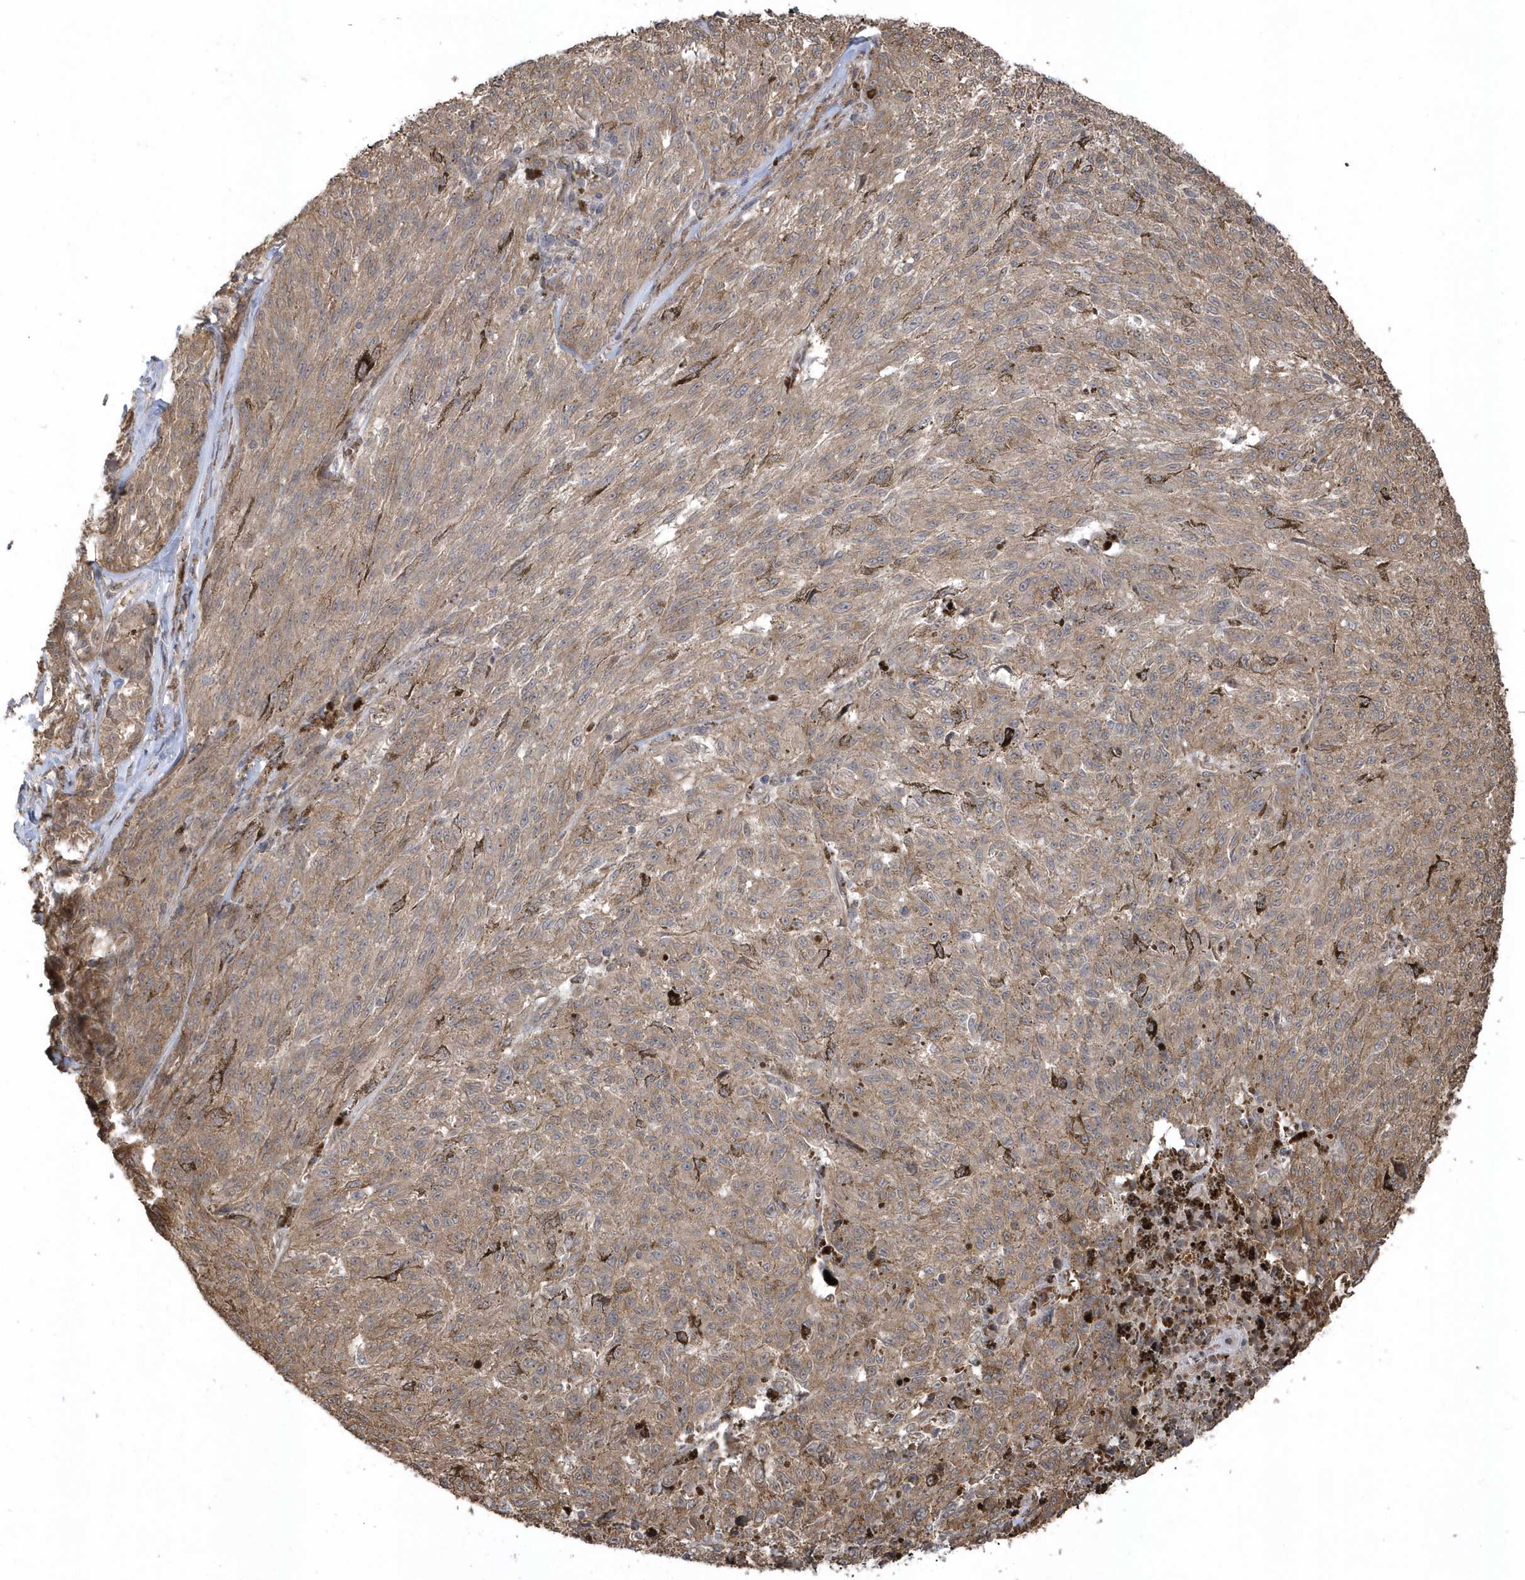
{"staining": {"intensity": "moderate", "quantity": ">75%", "location": "cytoplasmic/membranous"}, "tissue": "melanoma", "cell_type": "Tumor cells", "image_type": "cancer", "snomed": [{"axis": "morphology", "description": "Malignant melanoma, NOS"}, {"axis": "topography", "description": "Skin"}], "caption": "Protein expression analysis of human melanoma reveals moderate cytoplasmic/membranous expression in about >75% of tumor cells.", "gene": "HERPUD1", "patient": {"sex": "female", "age": 72}}